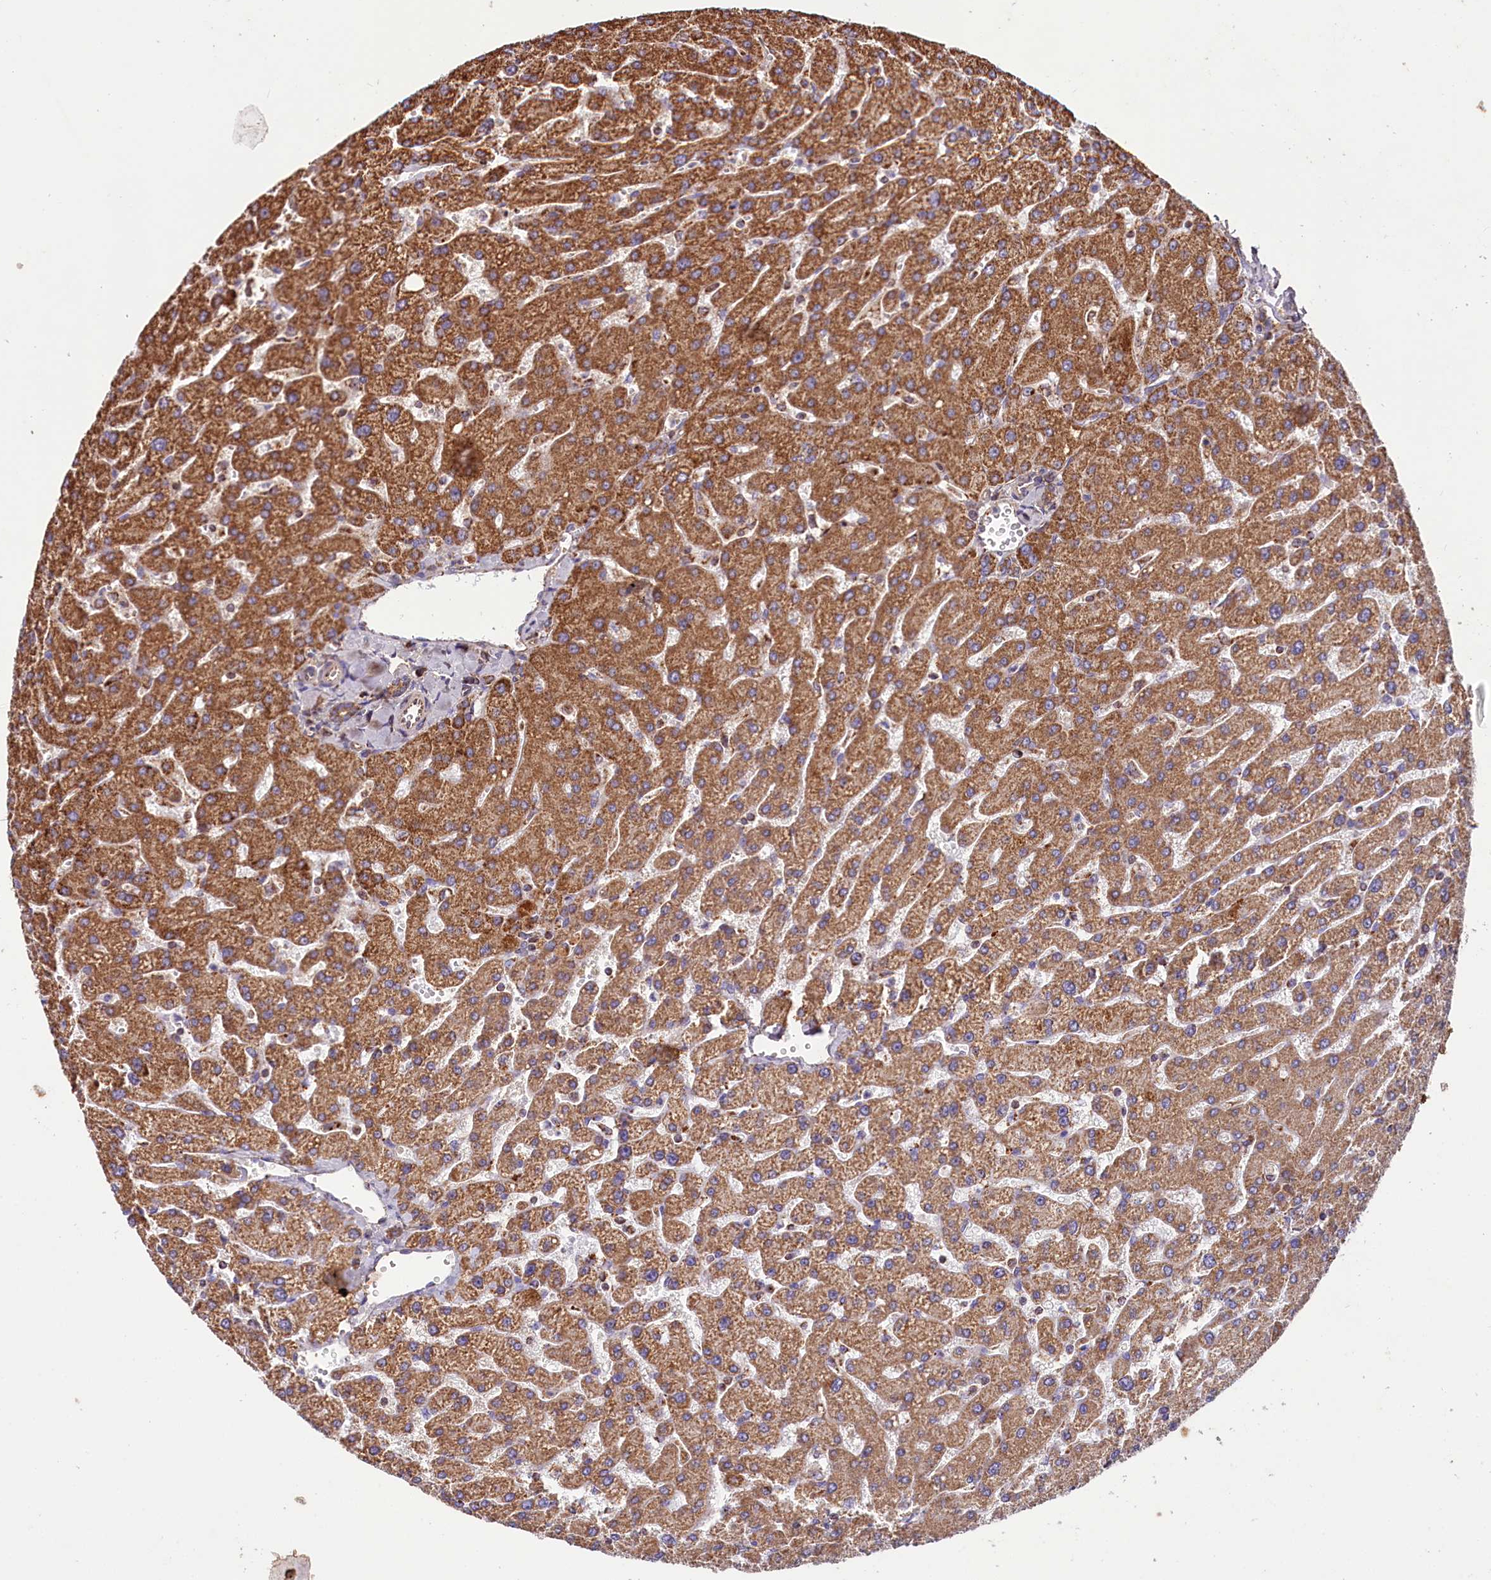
{"staining": {"intensity": "moderate", "quantity": ">75%", "location": "cytoplasmic/membranous"}, "tissue": "liver", "cell_type": "Cholangiocytes", "image_type": "normal", "snomed": [{"axis": "morphology", "description": "Normal tissue, NOS"}, {"axis": "topography", "description": "Liver"}], "caption": "Moderate cytoplasmic/membranous protein positivity is identified in about >75% of cholangiocytes in liver. Using DAB (brown) and hematoxylin (blue) stains, captured at high magnification using brightfield microscopy.", "gene": "NUDT15", "patient": {"sex": "male", "age": 55}}